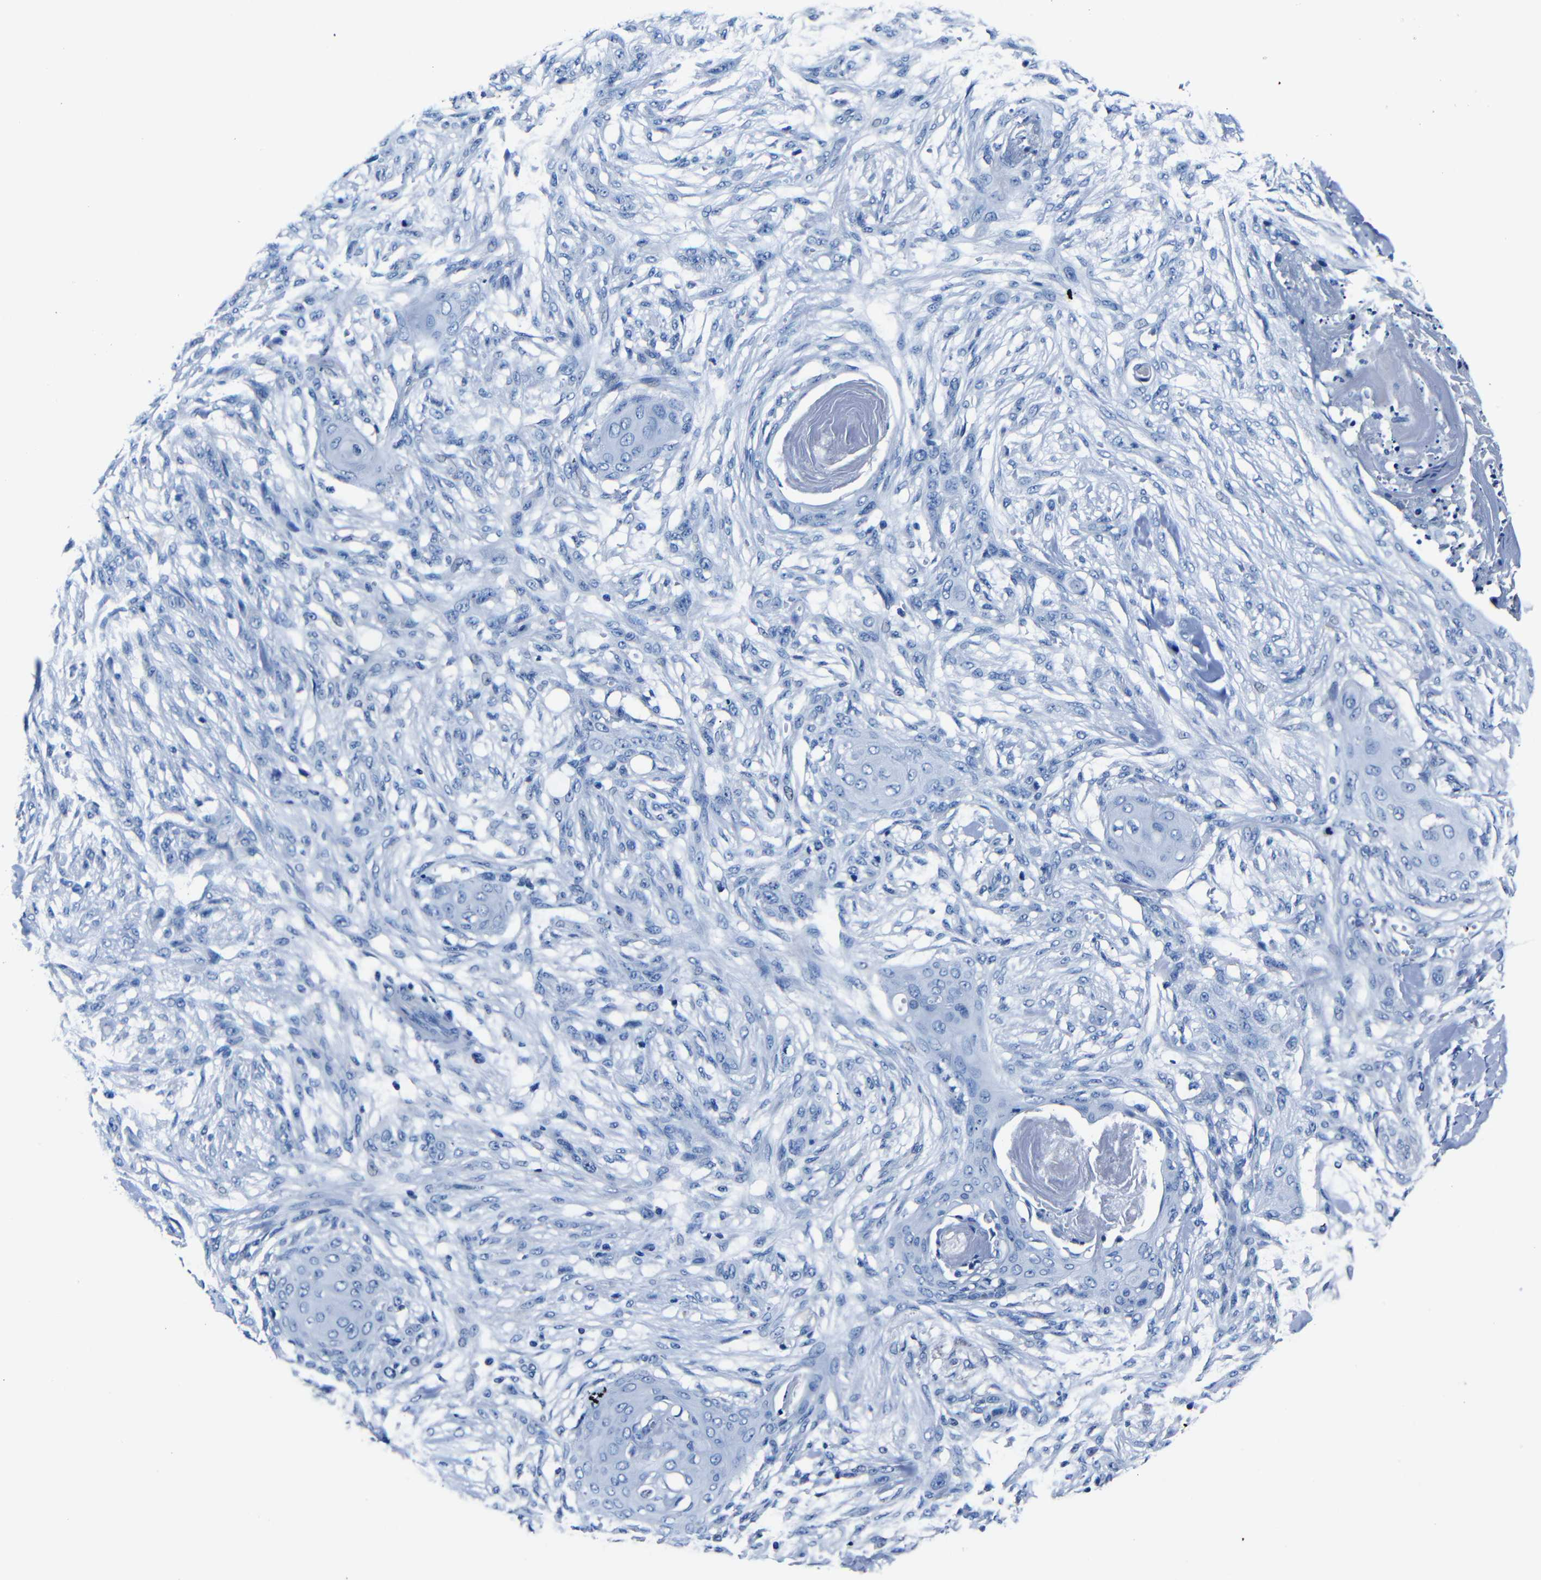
{"staining": {"intensity": "negative", "quantity": "none", "location": "none"}, "tissue": "skin cancer", "cell_type": "Tumor cells", "image_type": "cancer", "snomed": [{"axis": "morphology", "description": "Squamous cell carcinoma, NOS"}, {"axis": "topography", "description": "Skin"}], "caption": "A histopathology image of skin squamous cell carcinoma stained for a protein demonstrates no brown staining in tumor cells. (DAB (3,3'-diaminobenzidine) immunohistochemistry (IHC) with hematoxylin counter stain).", "gene": "NCMAP", "patient": {"sex": "female", "age": 59}}